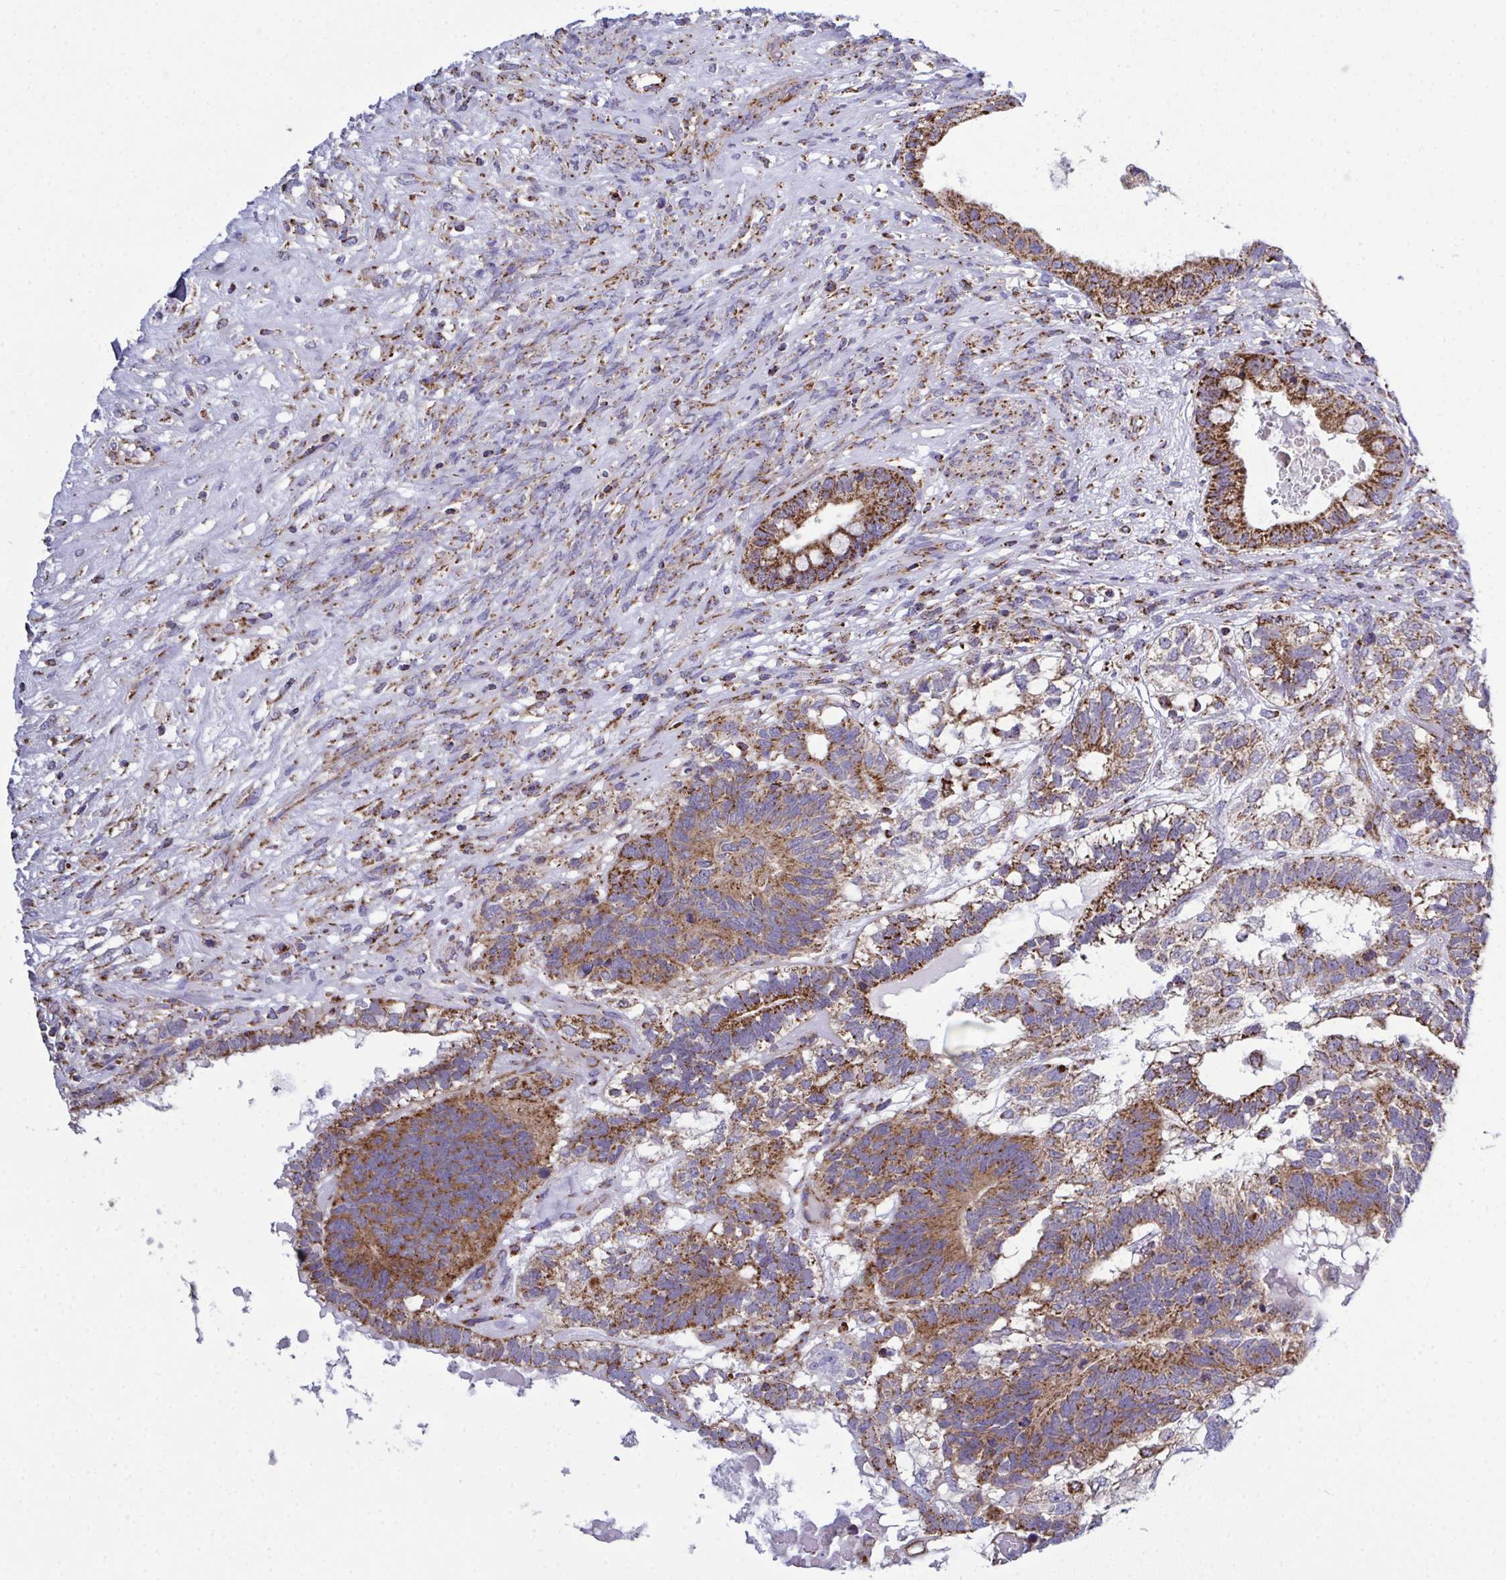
{"staining": {"intensity": "strong", "quantity": ">75%", "location": "cytoplasmic/membranous"}, "tissue": "testis cancer", "cell_type": "Tumor cells", "image_type": "cancer", "snomed": [{"axis": "morphology", "description": "Seminoma, NOS"}, {"axis": "morphology", "description": "Carcinoma, Embryonal, NOS"}, {"axis": "topography", "description": "Testis"}], "caption": "Human embryonal carcinoma (testis) stained for a protein (brown) shows strong cytoplasmic/membranous positive staining in approximately >75% of tumor cells.", "gene": "CSDE1", "patient": {"sex": "male", "age": 41}}